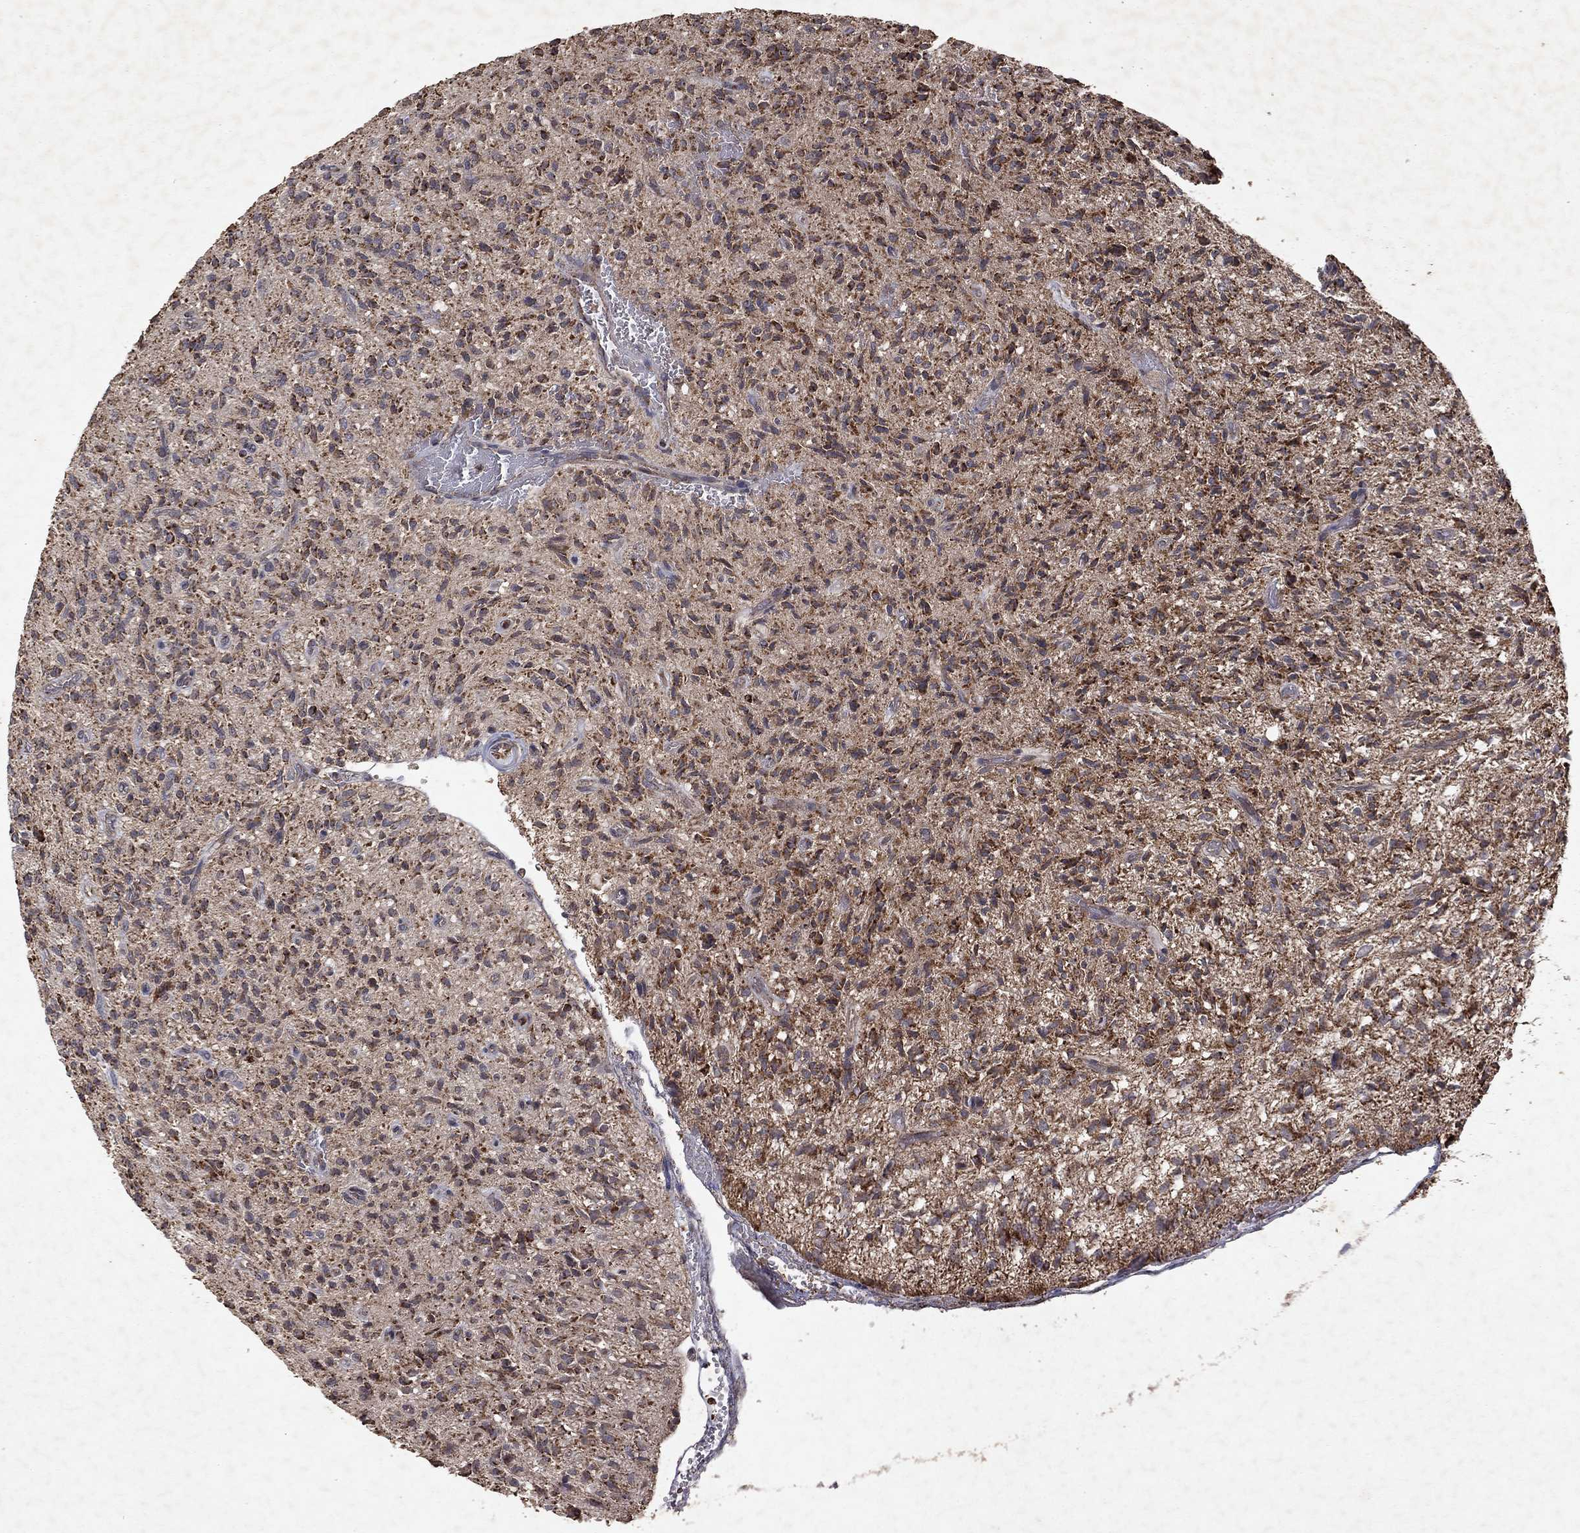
{"staining": {"intensity": "moderate", "quantity": "25%-75%", "location": "cytoplasmic/membranous"}, "tissue": "glioma", "cell_type": "Tumor cells", "image_type": "cancer", "snomed": [{"axis": "morphology", "description": "Glioma, malignant, High grade"}, {"axis": "topography", "description": "Brain"}], "caption": "IHC image of human glioma stained for a protein (brown), which exhibits medium levels of moderate cytoplasmic/membranous staining in approximately 25%-75% of tumor cells.", "gene": "PYROXD2", "patient": {"sex": "male", "age": 64}}